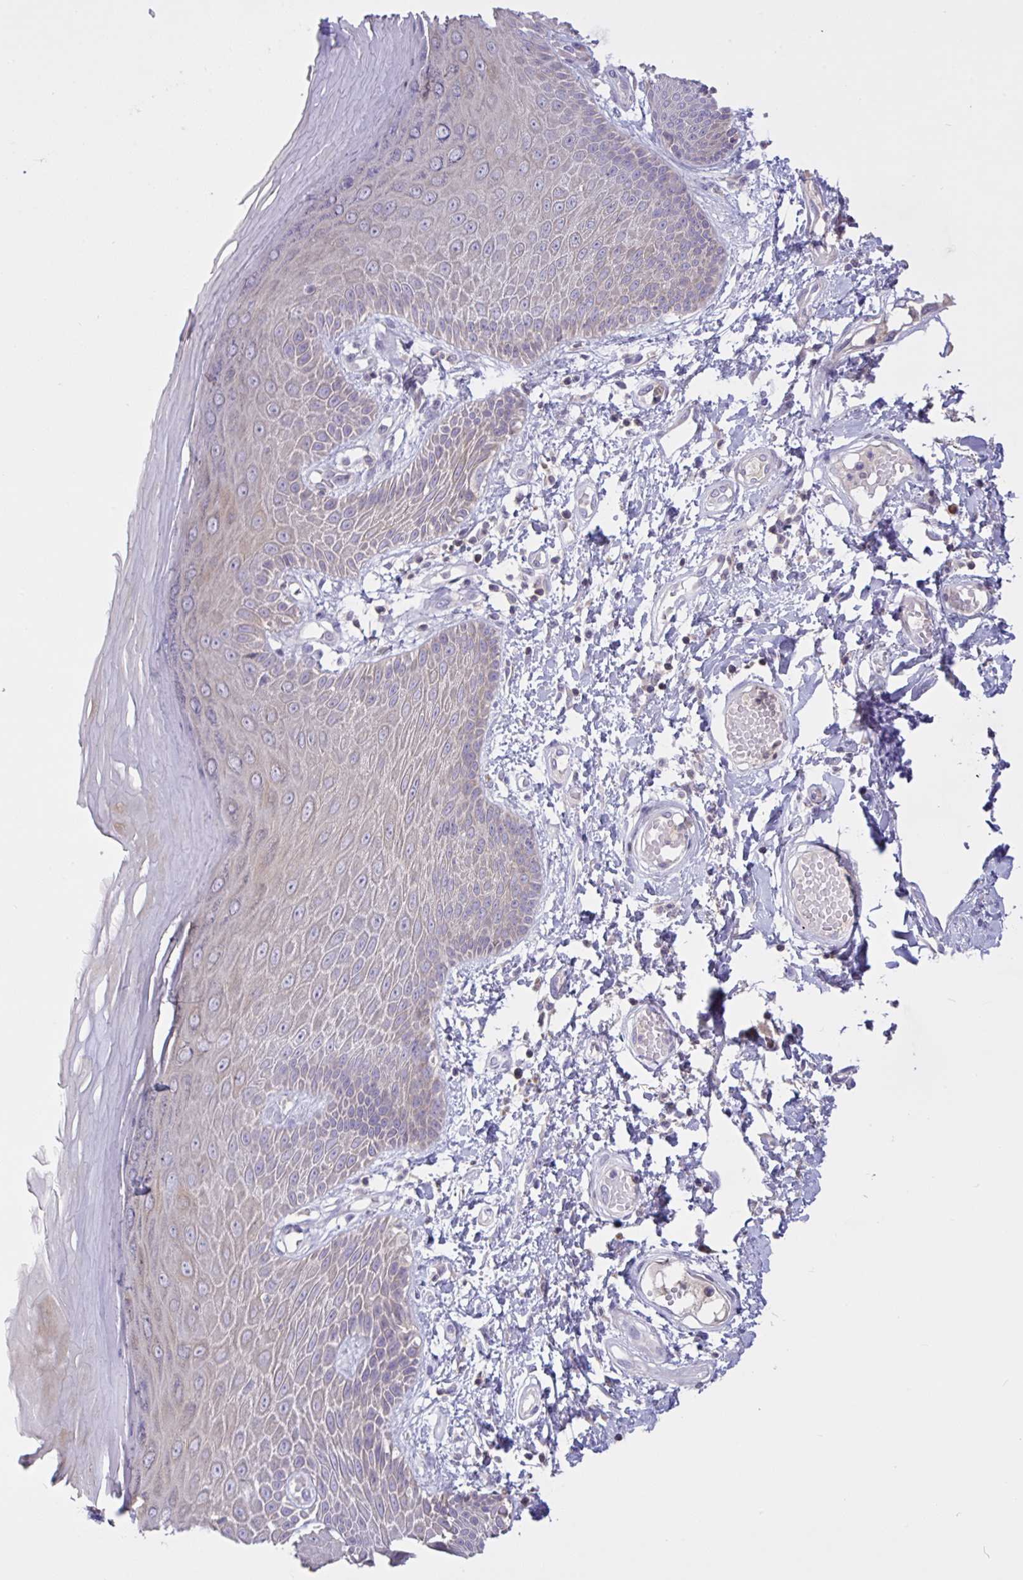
{"staining": {"intensity": "weak", "quantity": "<25%", "location": "cytoplasmic/membranous"}, "tissue": "skin", "cell_type": "Epidermal cells", "image_type": "normal", "snomed": [{"axis": "morphology", "description": "Normal tissue, NOS"}, {"axis": "topography", "description": "Anal"}, {"axis": "topography", "description": "Peripheral nerve tissue"}], "caption": "DAB (3,3'-diaminobenzidine) immunohistochemical staining of benign human skin demonstrates no significant positivity in epidermal cells.", "gene": "TMEM41A", "patient": {"sex": "male", "age": 78}}